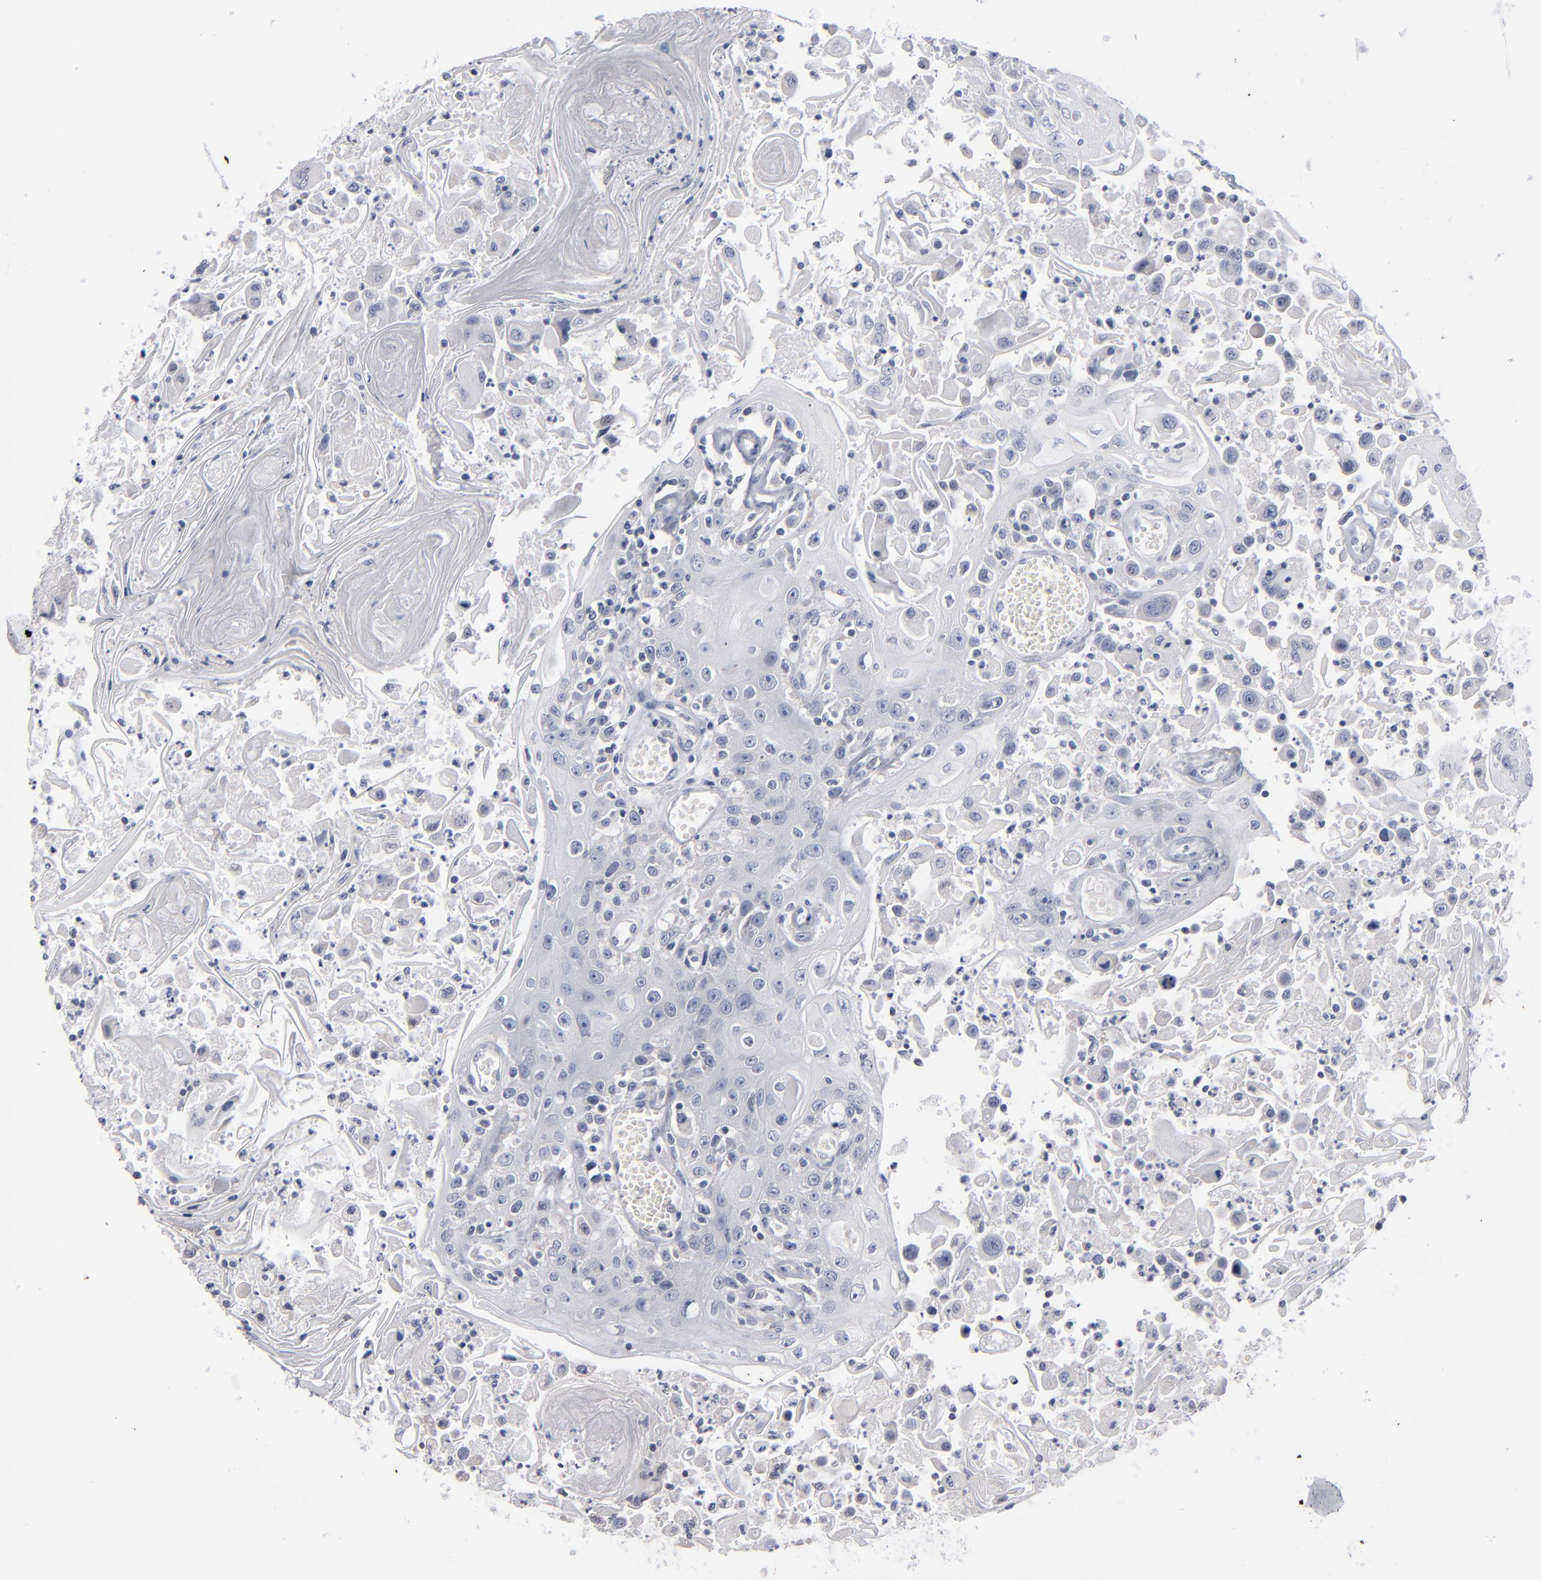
{"staining": {"intensity": "negative", "quantity": "none", "location": "none"}, "tissue": "head and neck cancer", "cell_type": "Tumor cells", "image_type": "cancer", "snomed": [{"axis": "morphology", "description": "Squamous cell carcinoma, NOS"}, {"axis": "topography", "description": "Oral tissue"}, {"axis": "topography", "description": "Head-Neck"}], "caption": "DAB (3,3'-diaminobenzidine) immunohistochemical staining of human squamous cell carcinoma (head and neck) shows no significant positivity in tumor cells.", "gene": "RPH3A", "patient": {"sex": "female", "age": 76}}